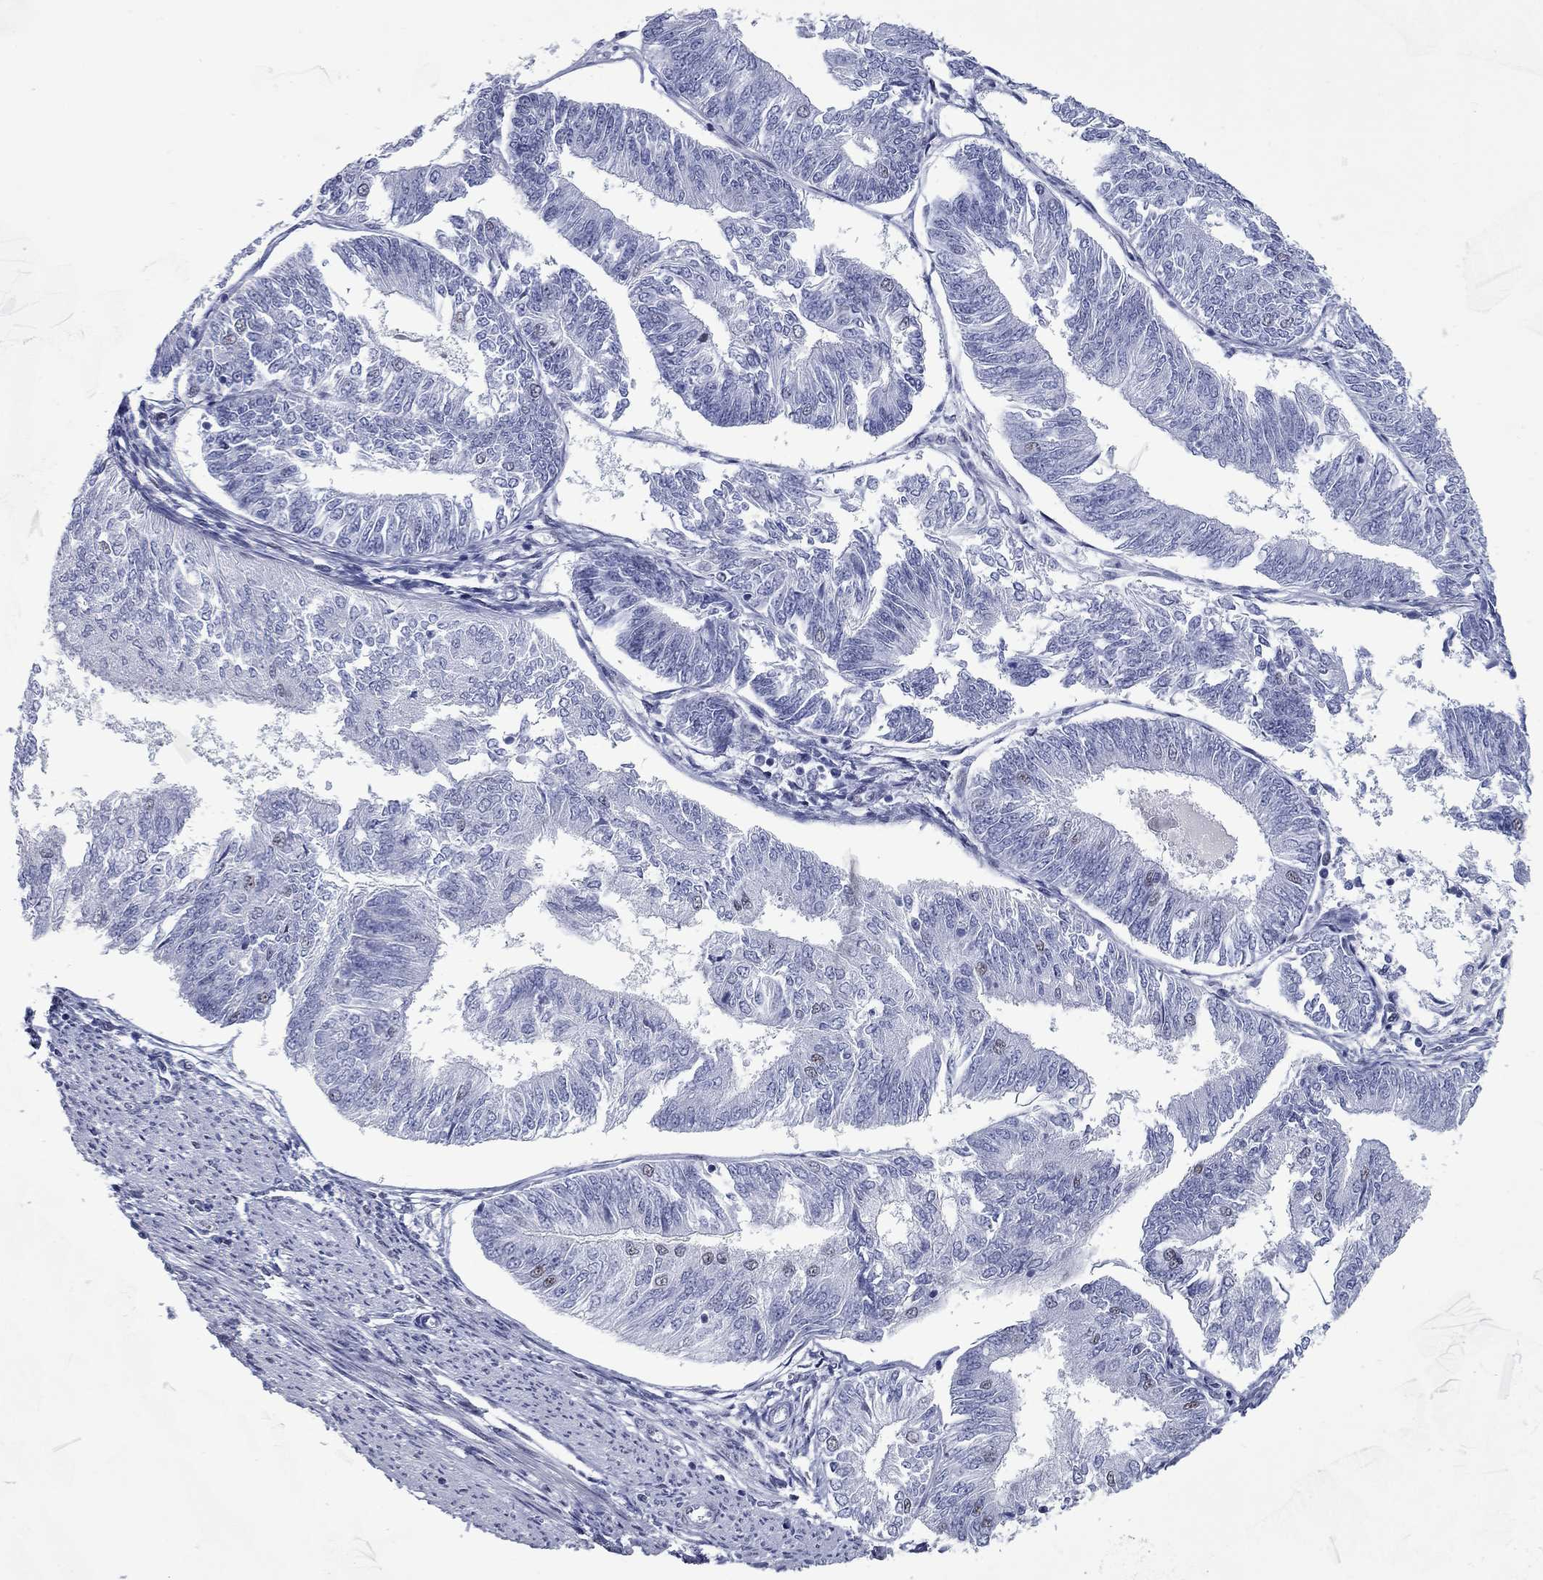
{"staining": {"intensity": "negative", "quantity": "none", "location": "none"}, "tissue": "endometrial cancer", "cell_type": "Tumor cells", "image_type": "cancer", "snomed": [{"axis": "morphology", "description": "Adenocarcinoma, NOS"}, {"axis": "topography", "description": "Endometrium"}], "caption": "Endometrial cancer (adenocarcinoma) was stained to show a protein in brown. There is no significant positivity in tumor cells. Nuclei are stained in blue.", "gene": "ASF1B", "patient": {"sex": "female", "age": 58}}